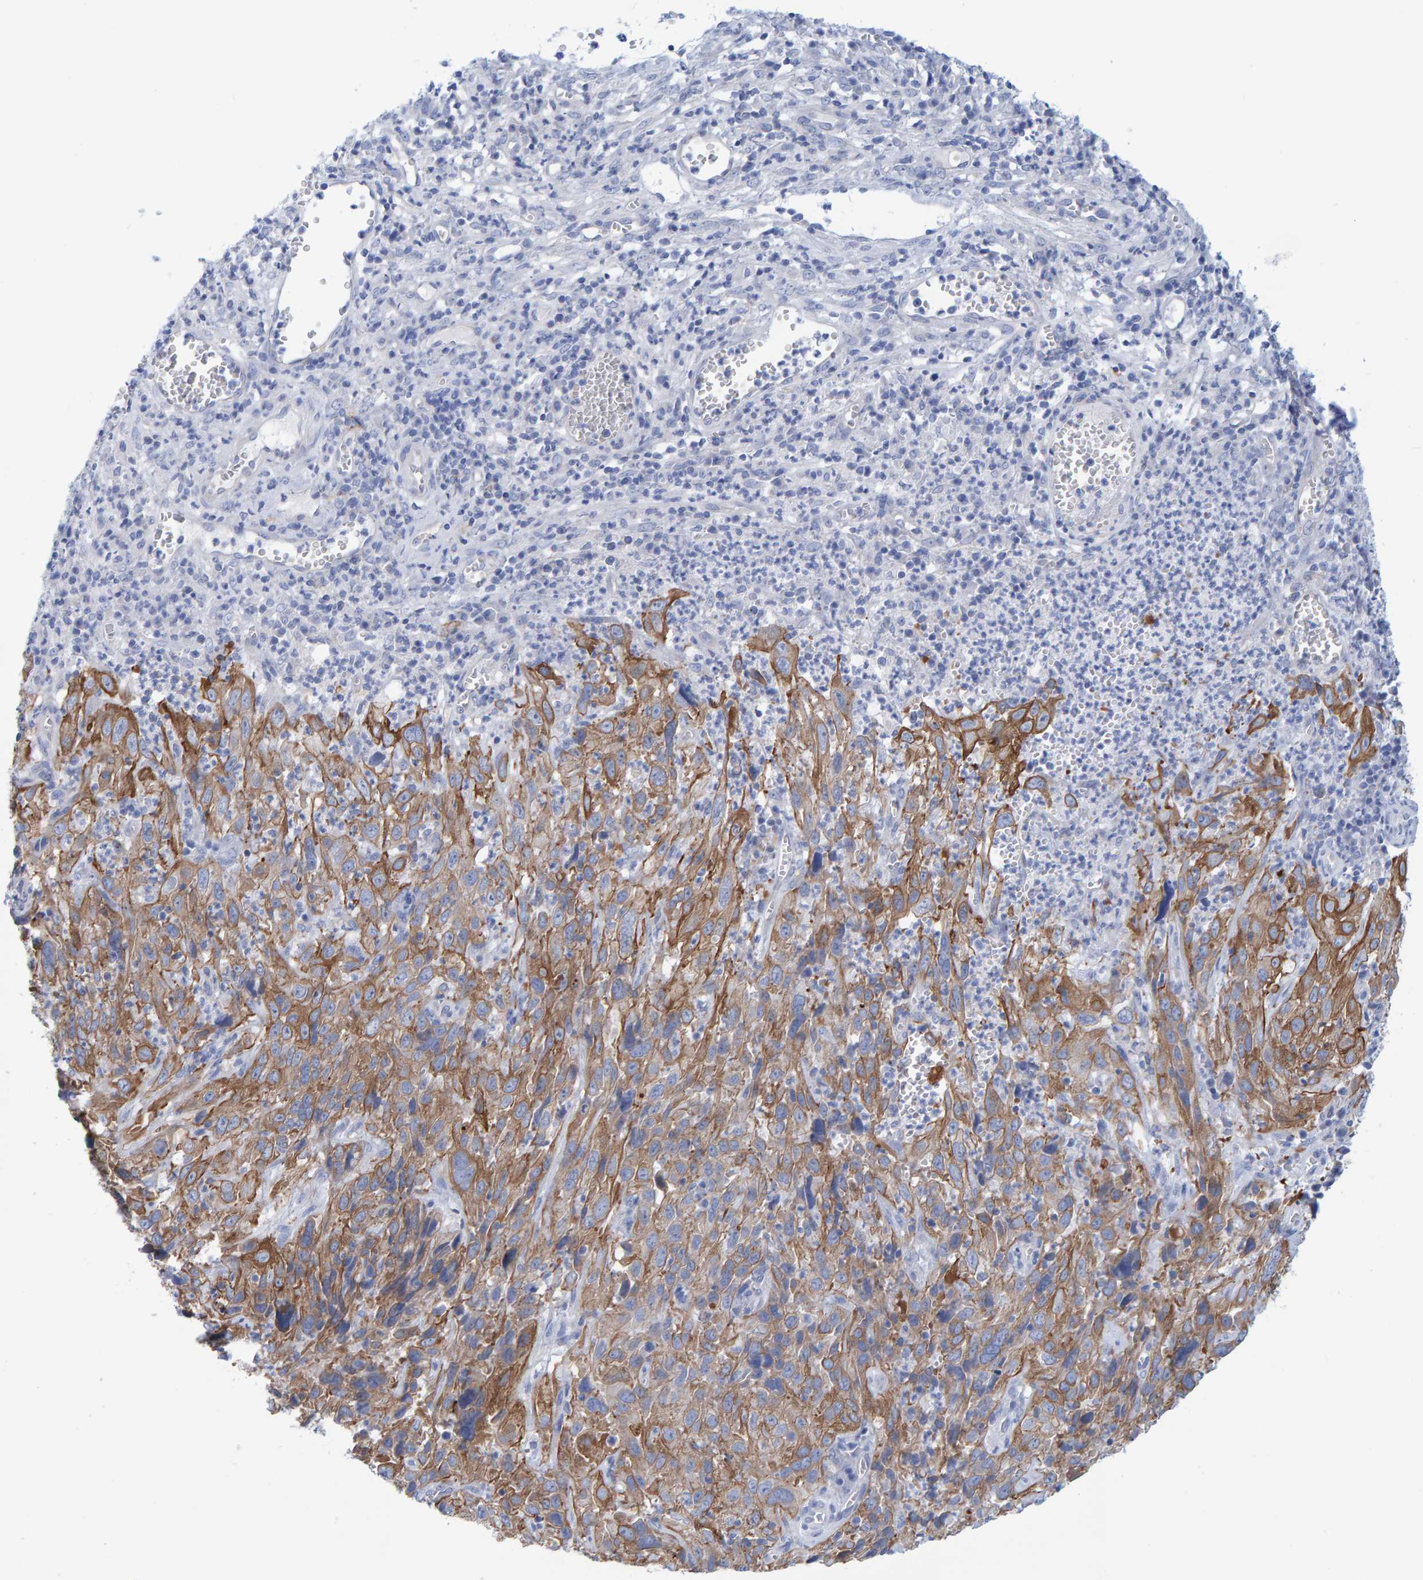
{"staining": {"intensity": "moderate", "quantity": ">75%", "location": "cytoplasmic/membranous"}, "tissue": "cervical cancer", "cell_type": "Tumor cells", "image_type": "cancer", "snomed": [{"axis": "morphology", "description": "Squamous cell carcinoma, NOS"}, {"axis": "topography", "description": "Cervix"}], "caption": "IHC histopathology image of squamous cell carcinoma (cervical) stained for a protein (brown), which shows medium levels of moderate cytoplasmic/membranous expression in approximately >75% of tumor cells.", "gene": "JAKMIP3", "patient": {"sex": "female", "age": 32}}